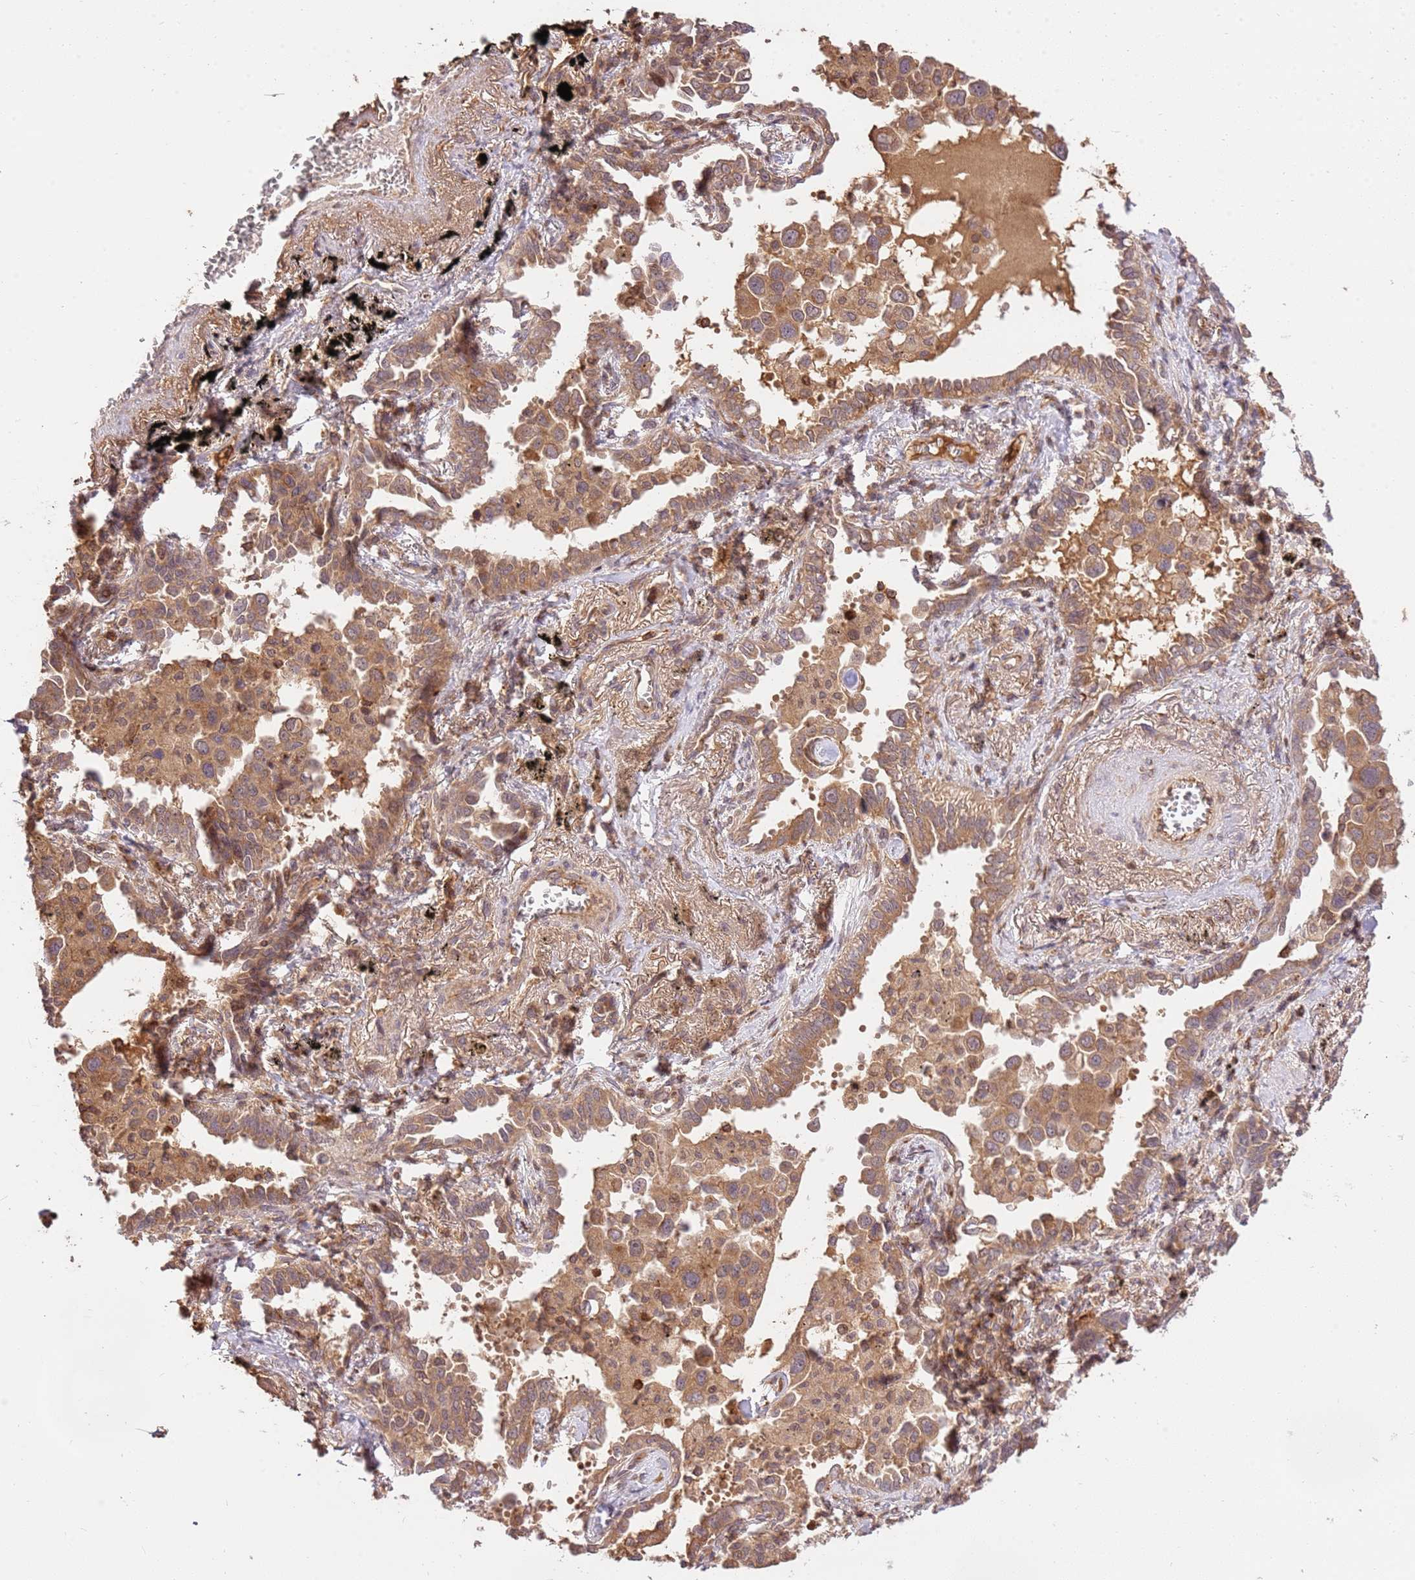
{"staining": {"intensity": "moderate", "quantity": ">75%", "location": "cytoplasmic/membranous"}, "tissue": "lung cancer", "cell_type": "Tumor cells", "image_type": "cancer", "snomed": [{"axis": "morphology", "description": "Adenocarcinoma, NOS"}, {"axis": "topography", "description": "Lung"}], "caption": "This histopathology image displays immunohistochemistry staining of lung cancer, with medium moderate cytoplasmic/membranous positivity in about >75% of tumor cells.", "gene": "KATNAL2", "patient": {"sex": "male", "age": 67}}